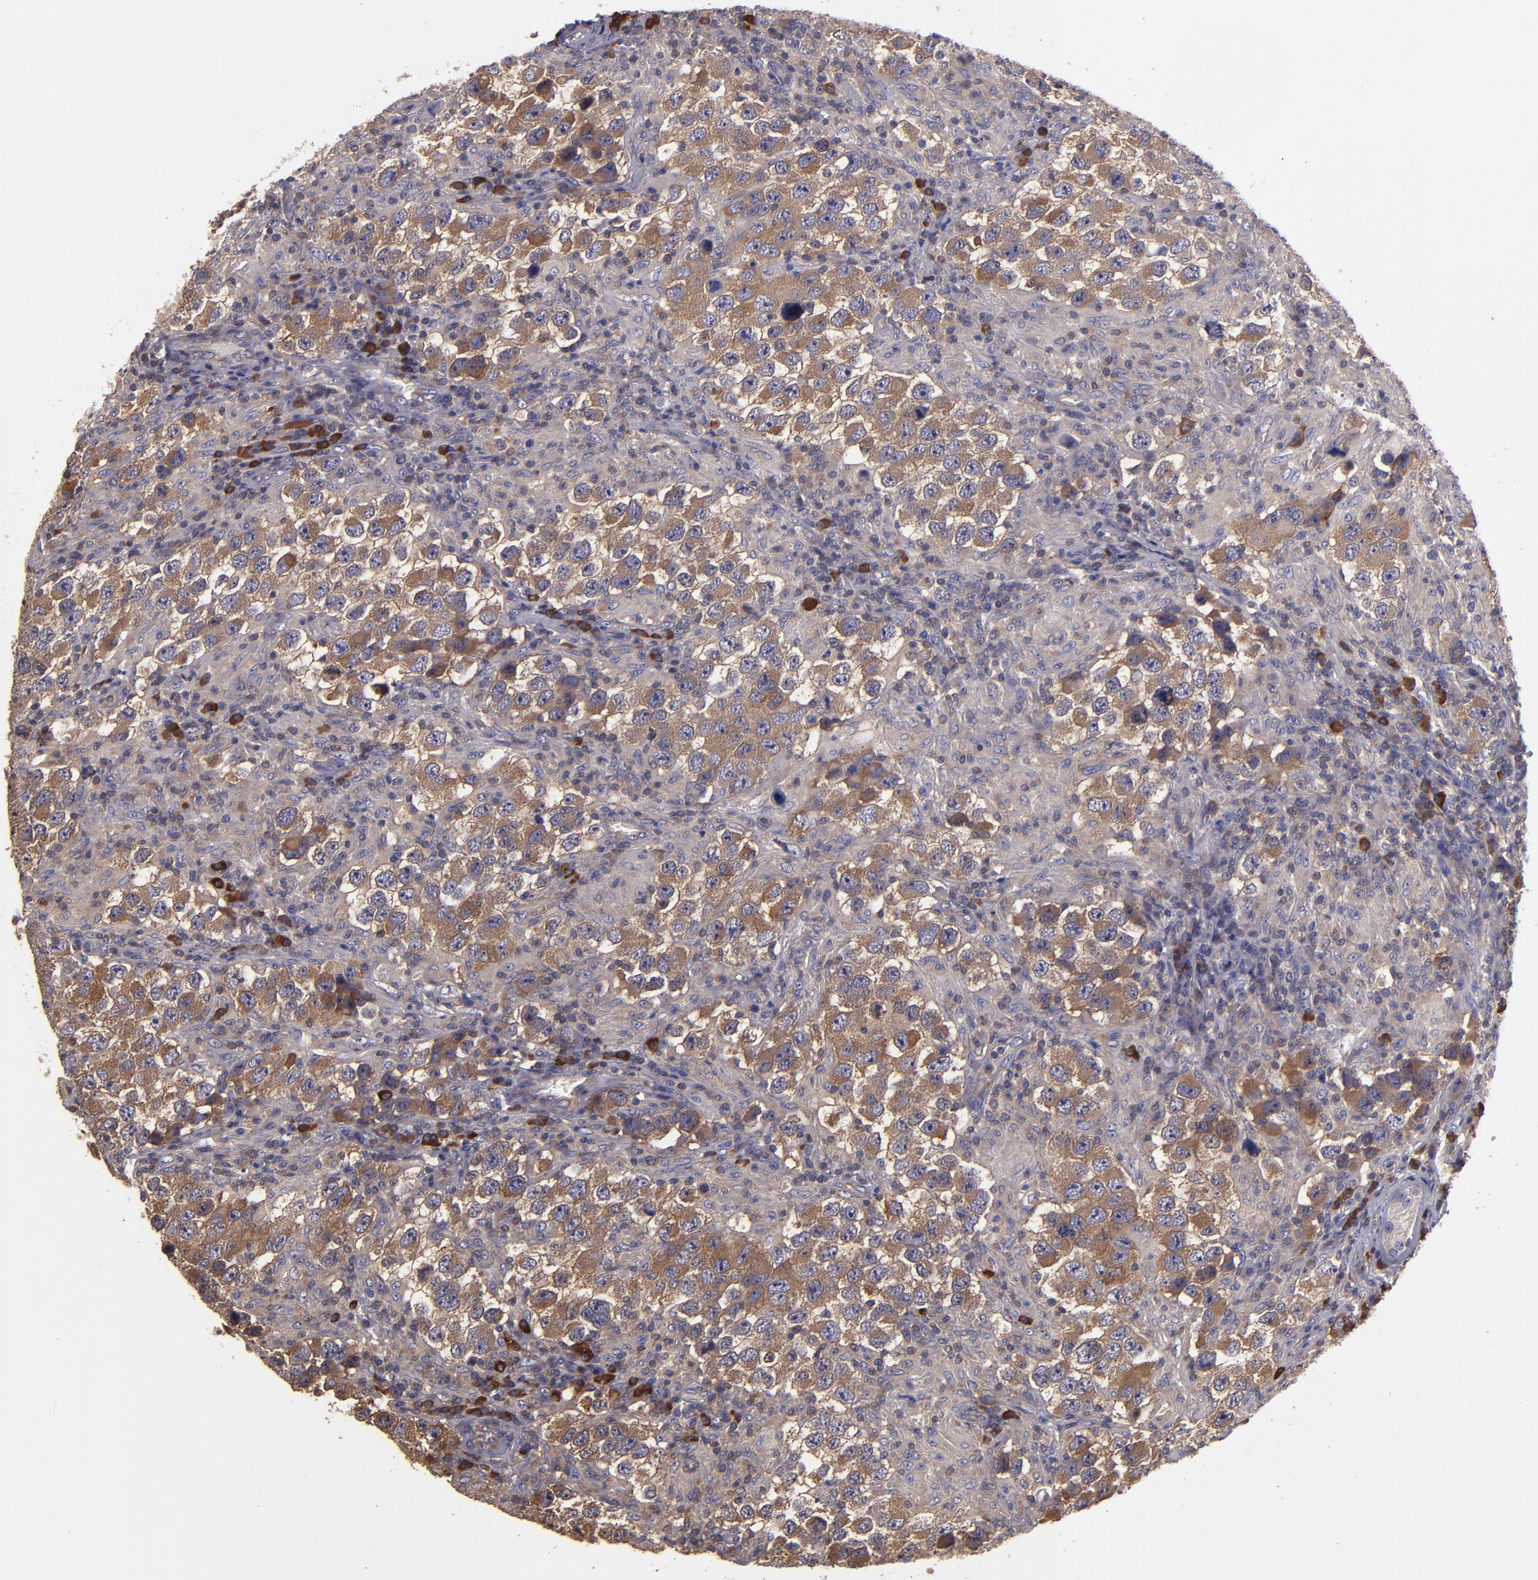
{"staining": {"intensity": "moderate", "quantity": ">75%", "location": "cytoplasmic/membranous"}, "tissue": "testis cancer", "cell_type": "Tumor cells", "image_type": "cancer", "snomed": [{"axis": "morphology", "description": "Carcinoma, Embryonal, NOS"}, {"axis": "topography", "description": "Testis"}], "caption": "DAB (3,3'-diaminobenzidine) immunohistochemical staining of human testis cancer (embryonal carcinoma) displays moderate cytoplasmic/membranous protein staining in approximately >75% of tumor cells.", "gene": "CARS1", "patient": {"sex": "male", "age": 21}}